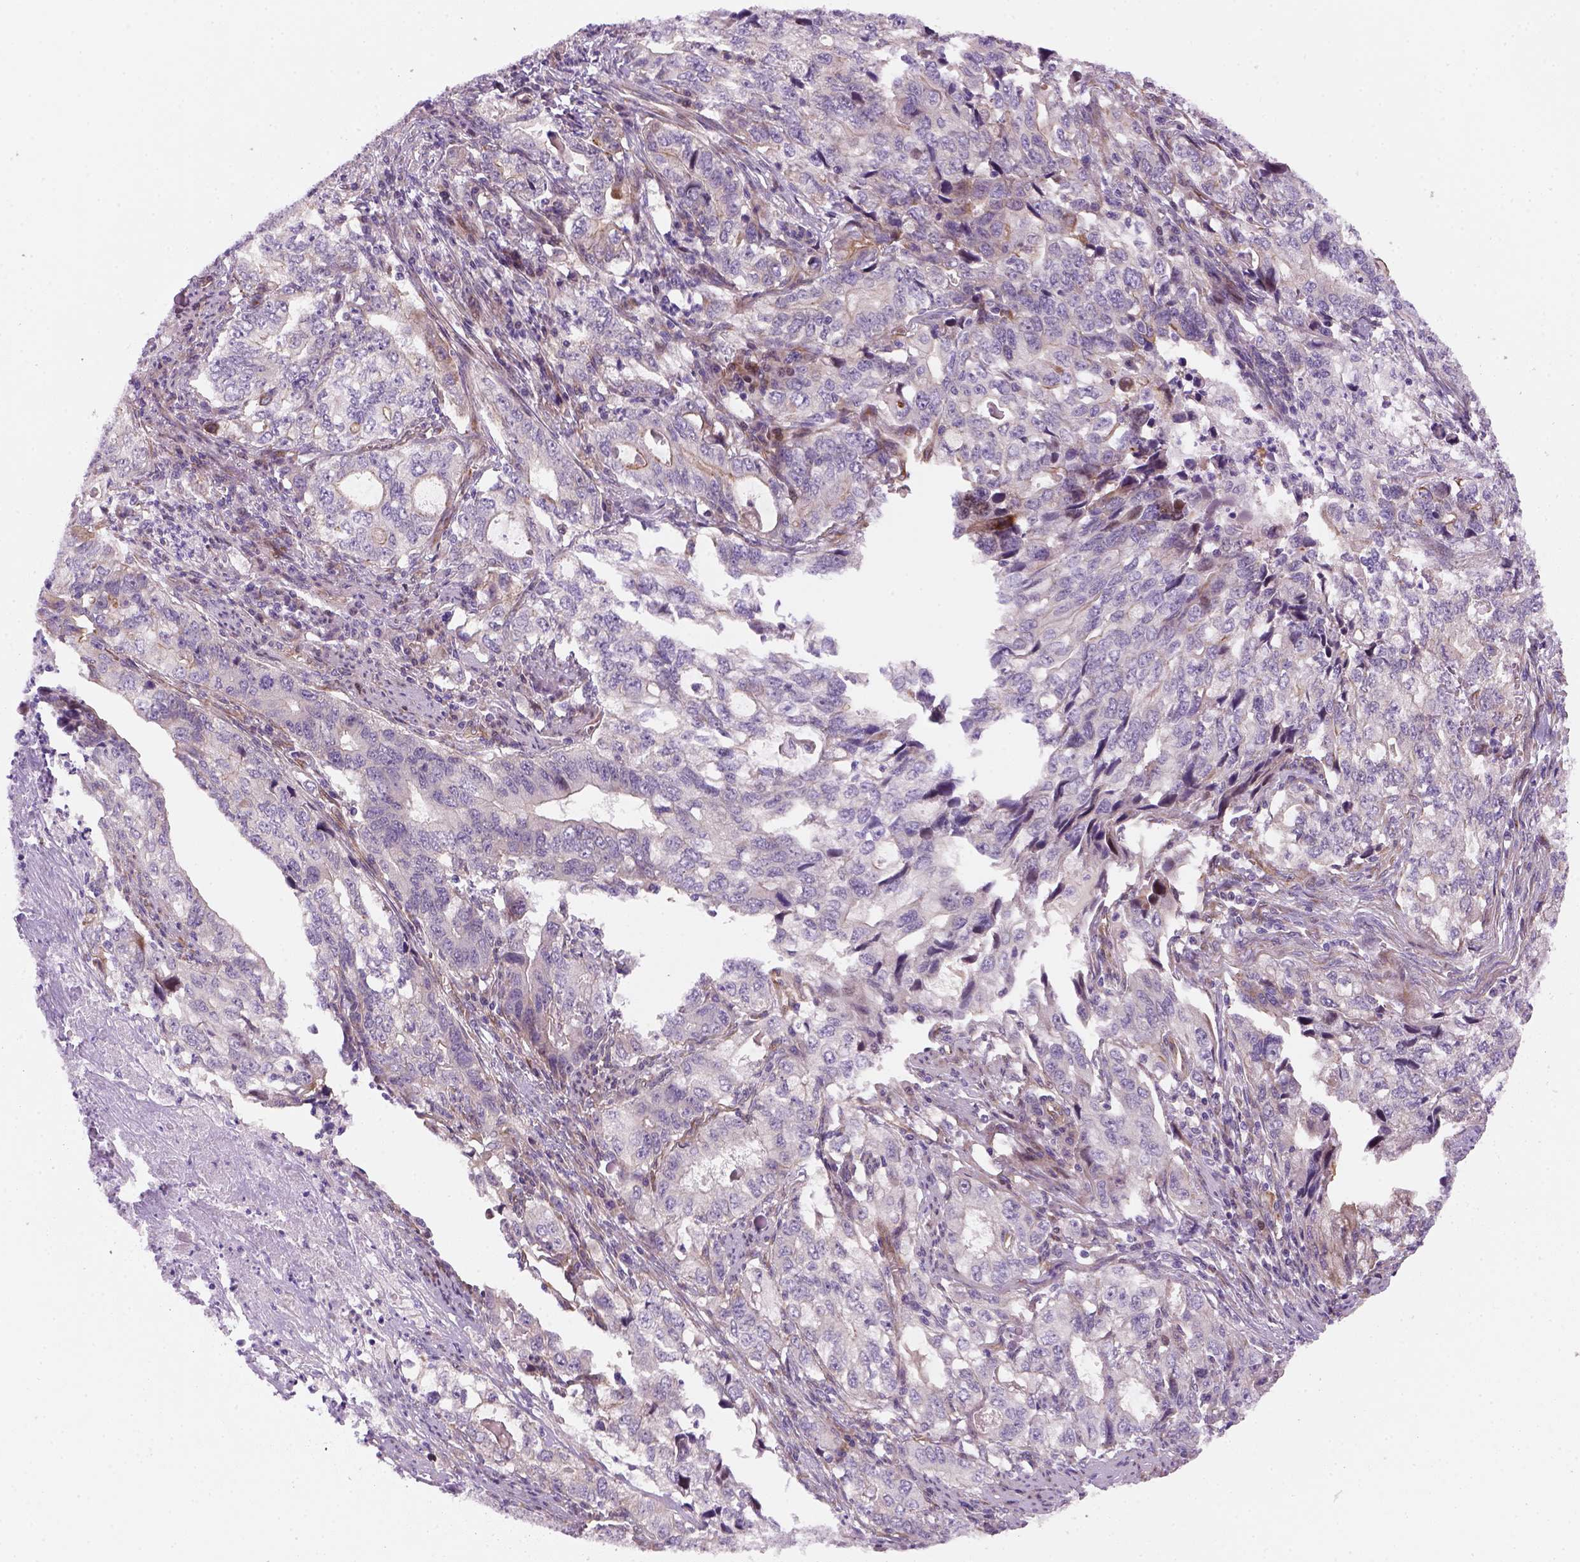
{"staining": {"intensity": "negative", "quantity": "none", "location": "none"}, "tissue": "stomach cancer", "cell_type": "Tumor cells", "image_type": "cancer", "snomed": [{"axis": "morphology", "description": "Adenocarcinoma, NOS"}, {"axis": "topography", "description": "Stomach, lower"}], "caption": "Immunohistochemistry (IHC) histopathology image of human adenocarcinoma (stomach) stained for a protein (brown), which exhibits no expression in tumor cells. The staining was performed using DAB to visualize the protein expression in brown, while the nuclei were stained in blue with hematoxylin (Magnification: 20x).", "gene": "VSTM5", "patient": {"sex": "female", "age": 72}}